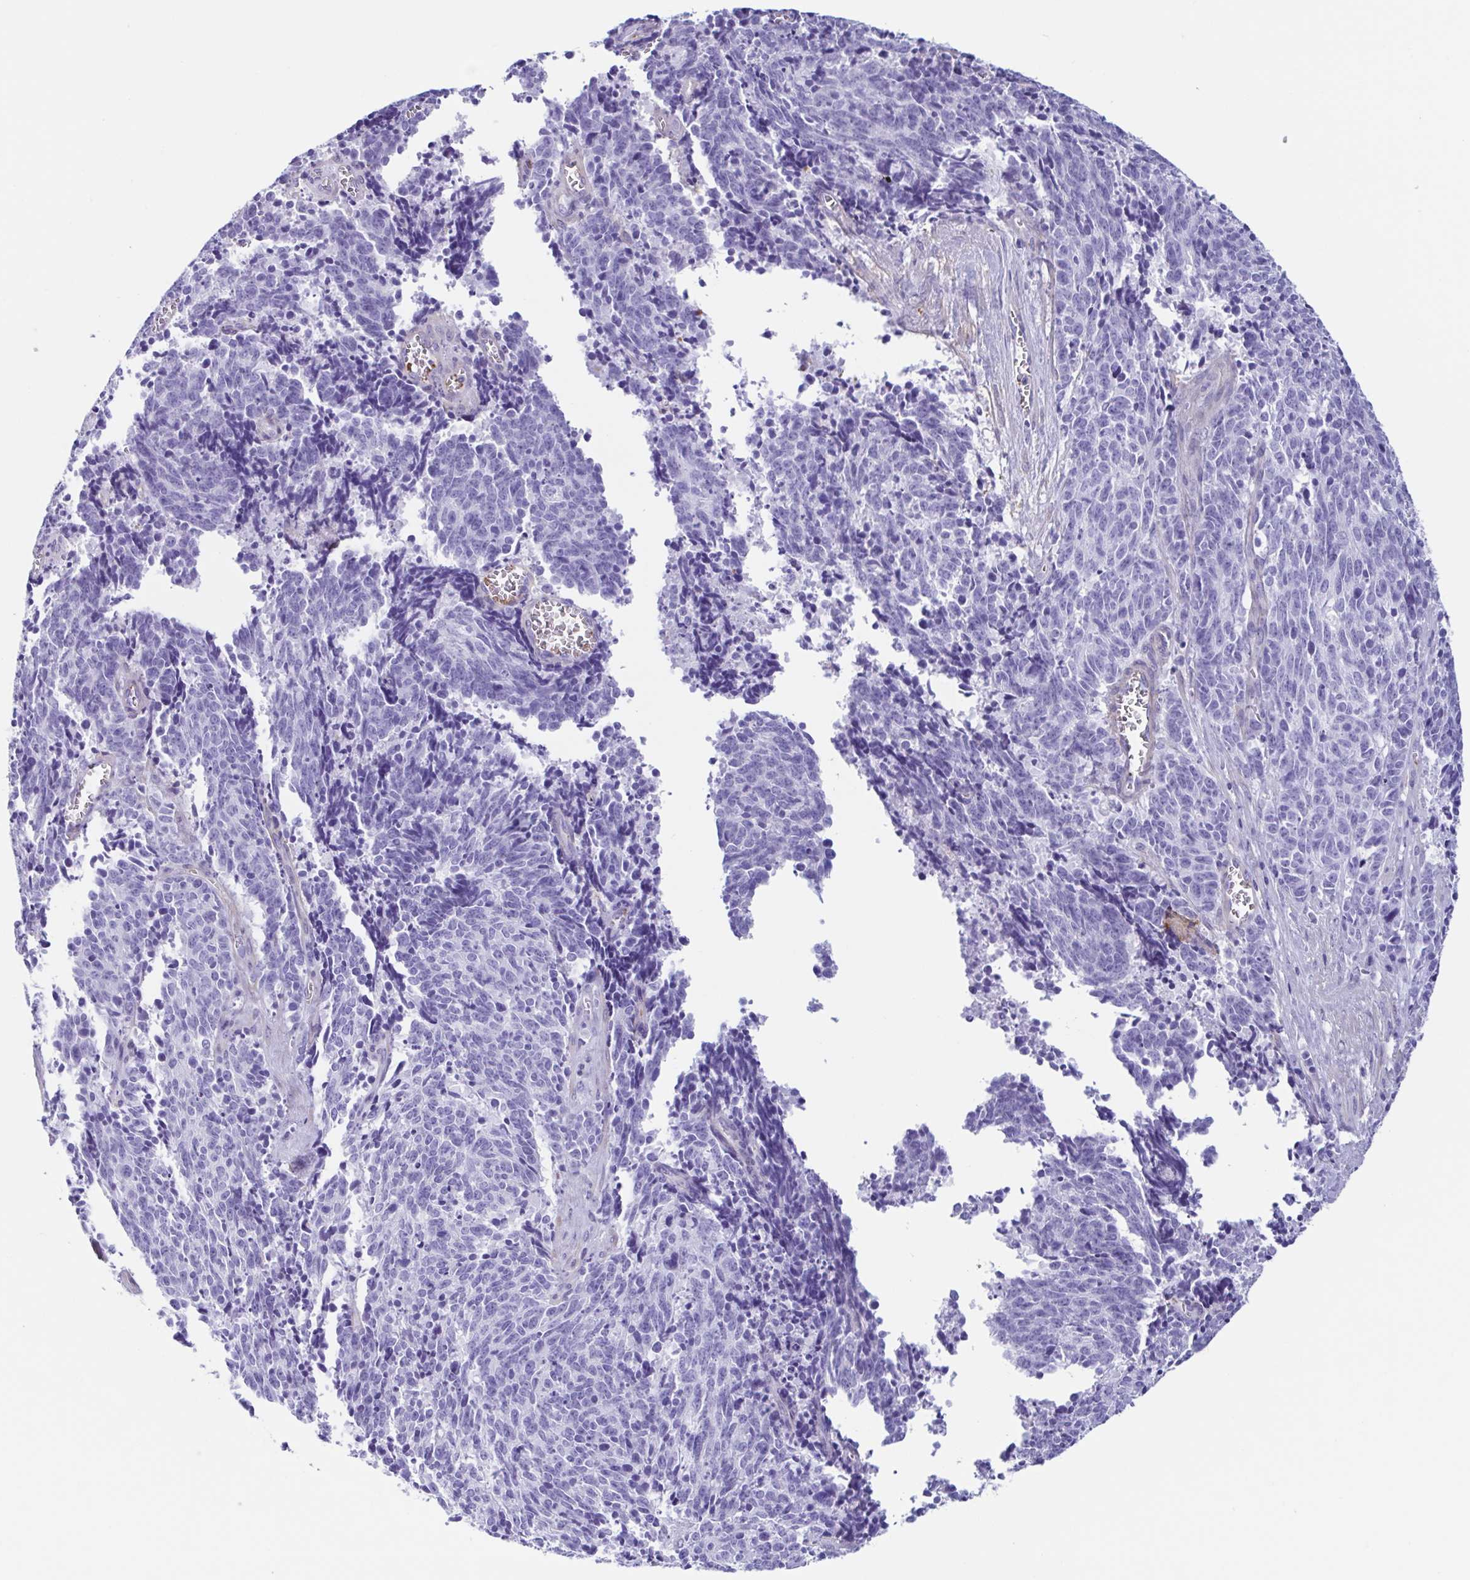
{"staining": {"intensity": "negative", "quantity": "none", "location": "none"}, "tissue": "cervical cancer", "cell_type": "Tumor cells", "image_type": "cancer", "snomed": [{"axis": "morphology", "description": "Squamous cell carcinoma, NOS"}, {"axis": "topography", "description": "Cervix"}], "caption": "Tumor cells are negative for protein expression in human cervical squamous cell carcinoma.", "gene": "CYP11B1", "patient": {"sex": "female", "age": 29}}